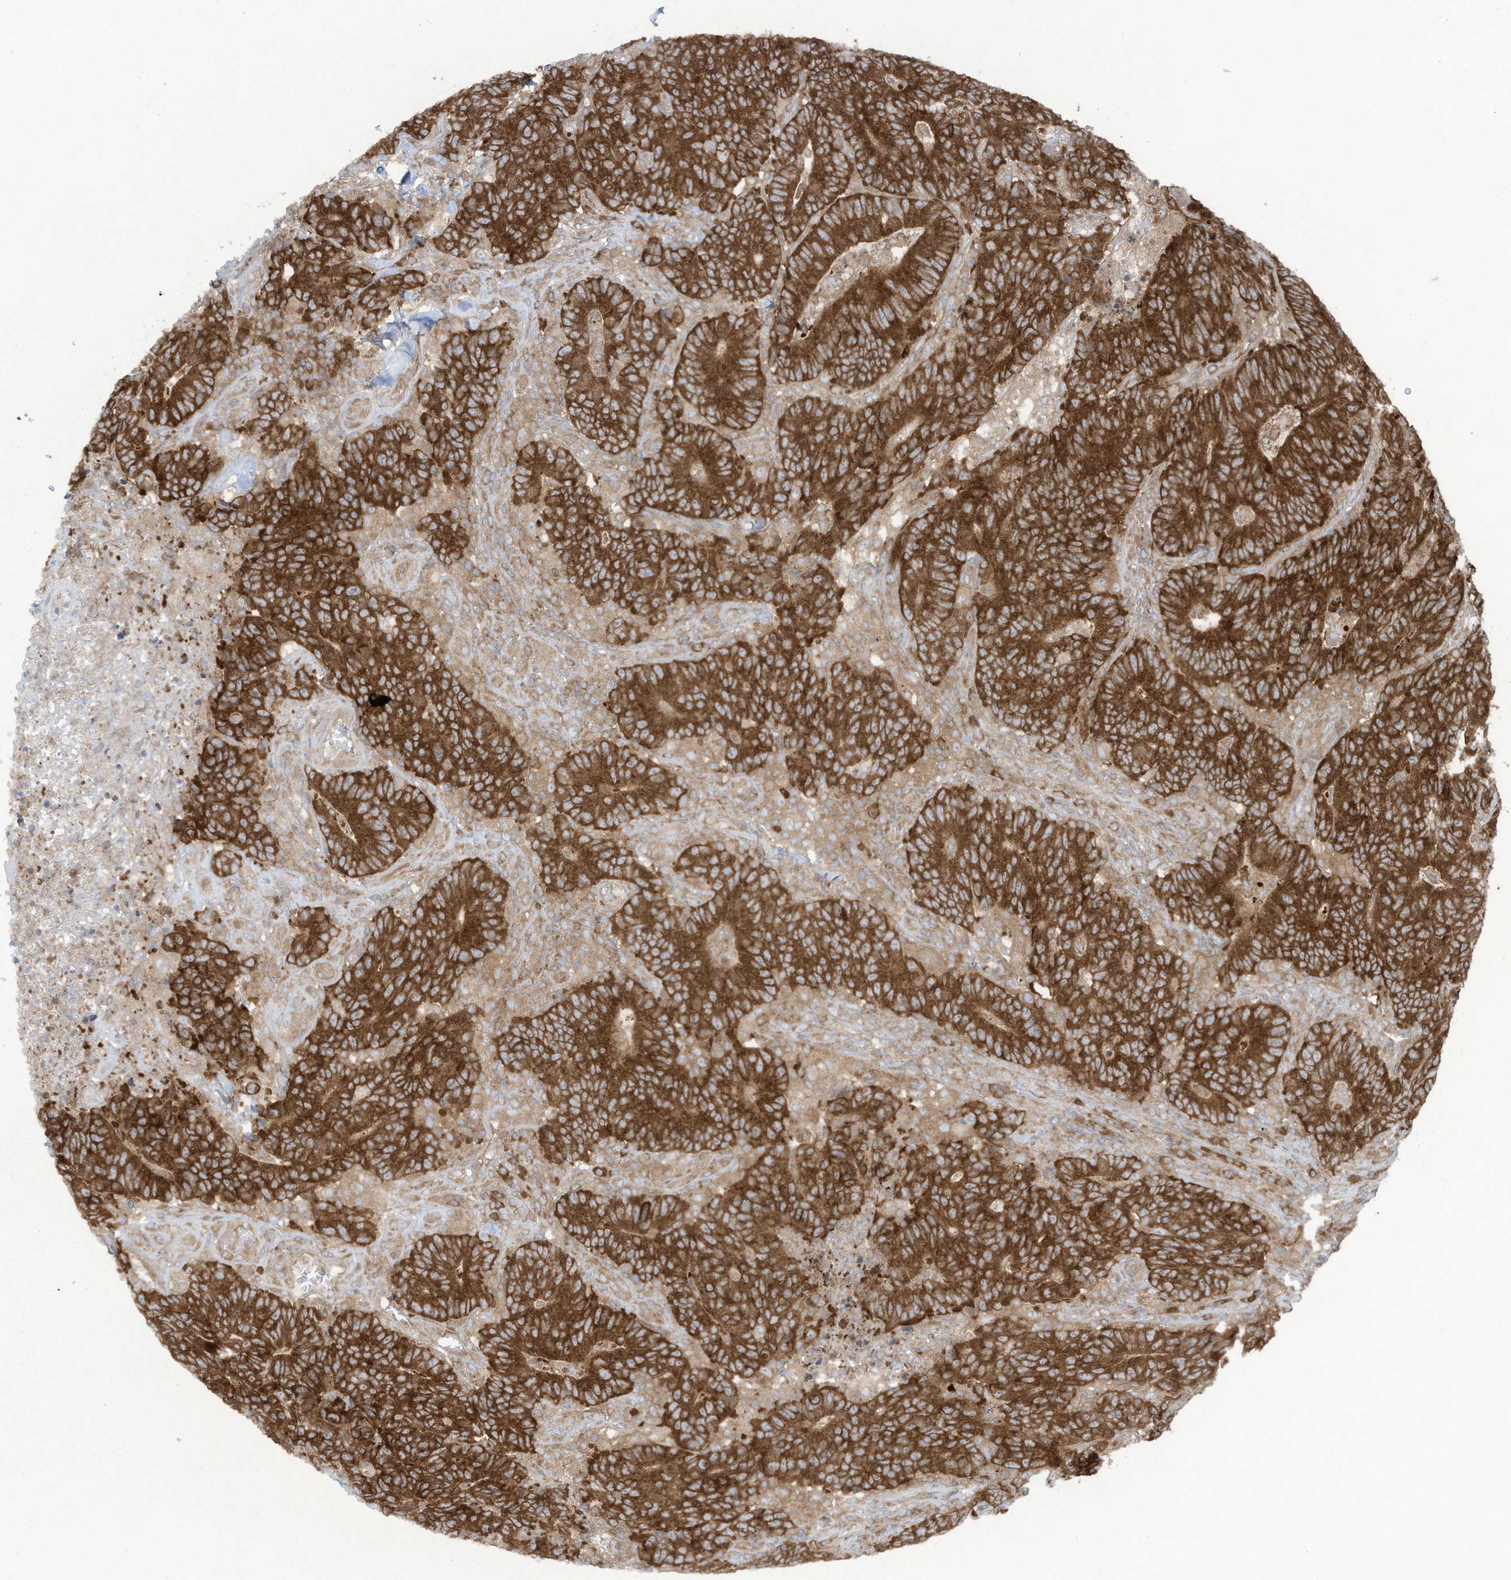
{"staining": {"intensity": "strong", "quantity": ">75%", "location": "cytoplasmic/membranous"}, "tissue": "colorectal cancer", "cell_type": "Tumor cells", "image_type": "cancer", "snomed": [{"axis": "morphology", "description": "Normal tissue, NOS"}, {"axis": "morphology", "description": "Adenocarcinoma, NOS"}, {"axis": "topography", "description": "Colon"}], "caption": "There is high levels of strong cytoplasmic/membranous positivity in tumor cells of colorectal cancer (adenocarcinoma), as demonstrated by immunohistochemical staining (brown color).", "gene": "OLA1", "patient": {"sex": "female", "age": 75}}